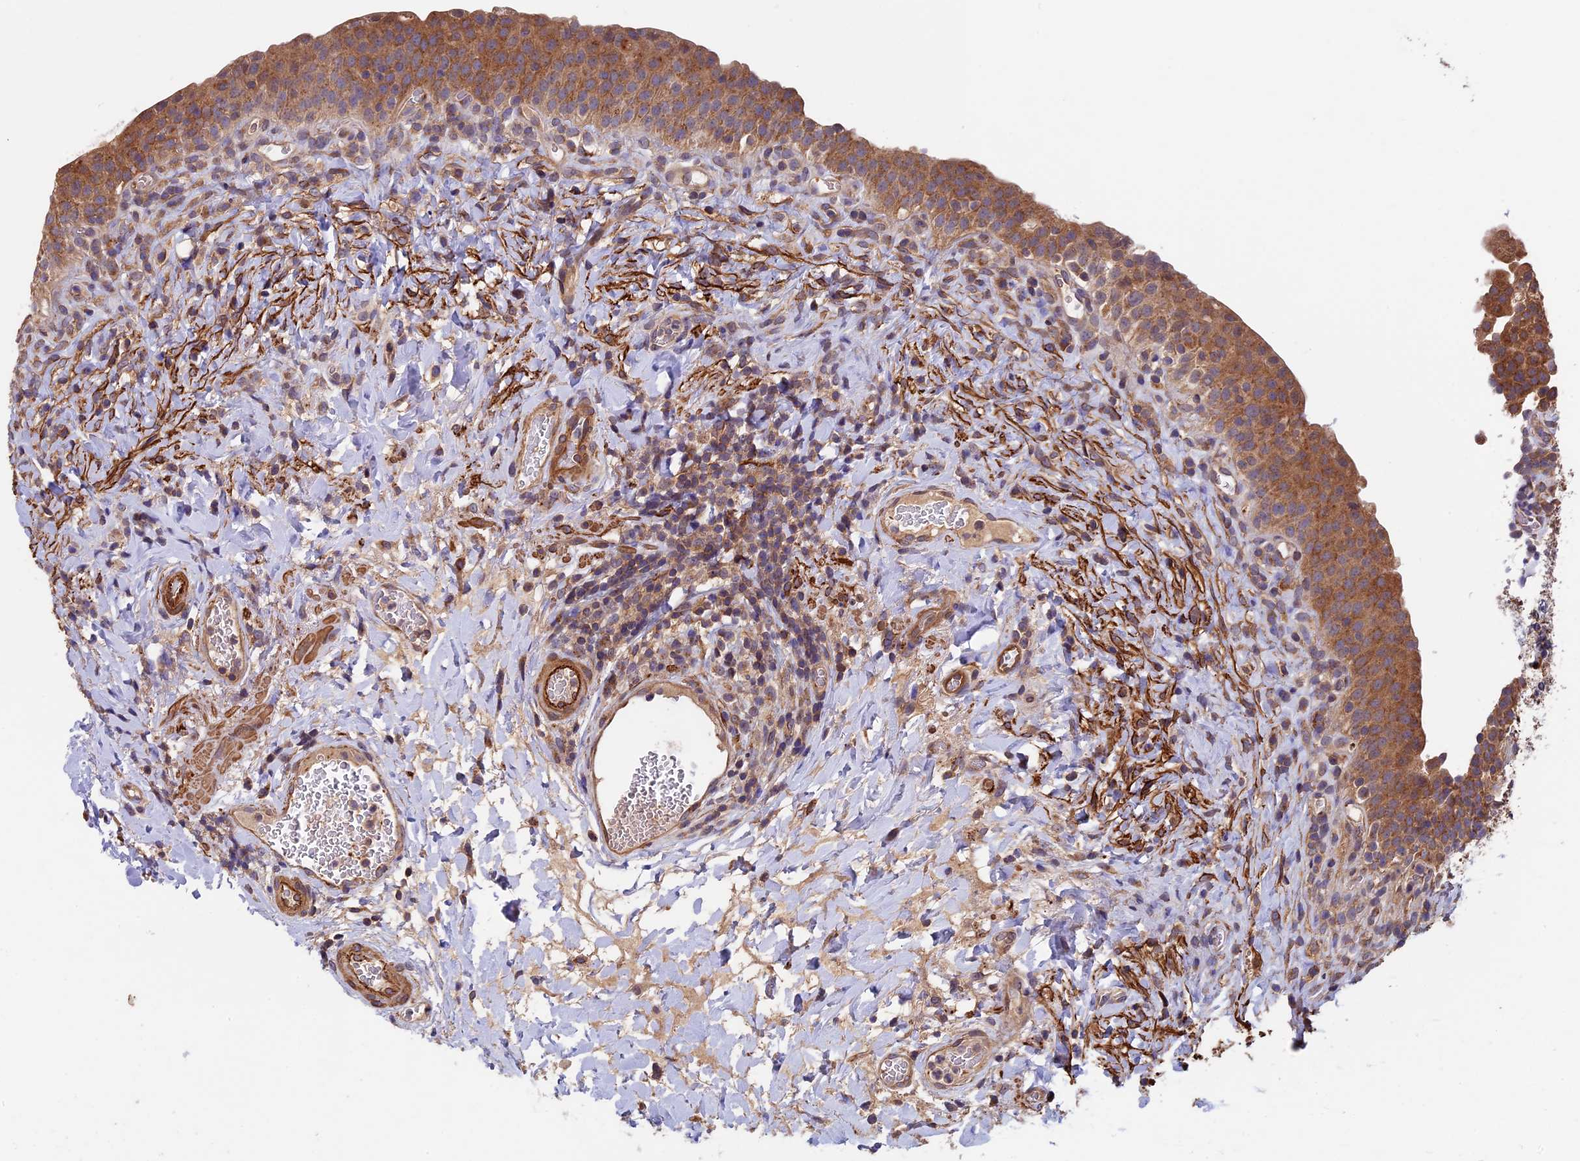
{"staining": {"intensity": "moderate", "quantity": ">75%", "location": "cytoplasmic/membranous"}, "tissue": "urinary bladder", "cell_type": "Urothelial cells", "image_type": "normal", "snomed": [{"axis": "morphology", "description": "Normal tissue, NOS"}, {"axis": "morphology", "description": "Inflammation, NOS"}, {"axis": "topography", "description": "Urinary bladder"}], "caption": "Protein staining displays moderate cytoplasmic/membranous expression in approximately >75% of urothelial cells in normal urinary bladder.", "gene": "SLC9A5", "patient": {"sex": "male", "age": 64}}